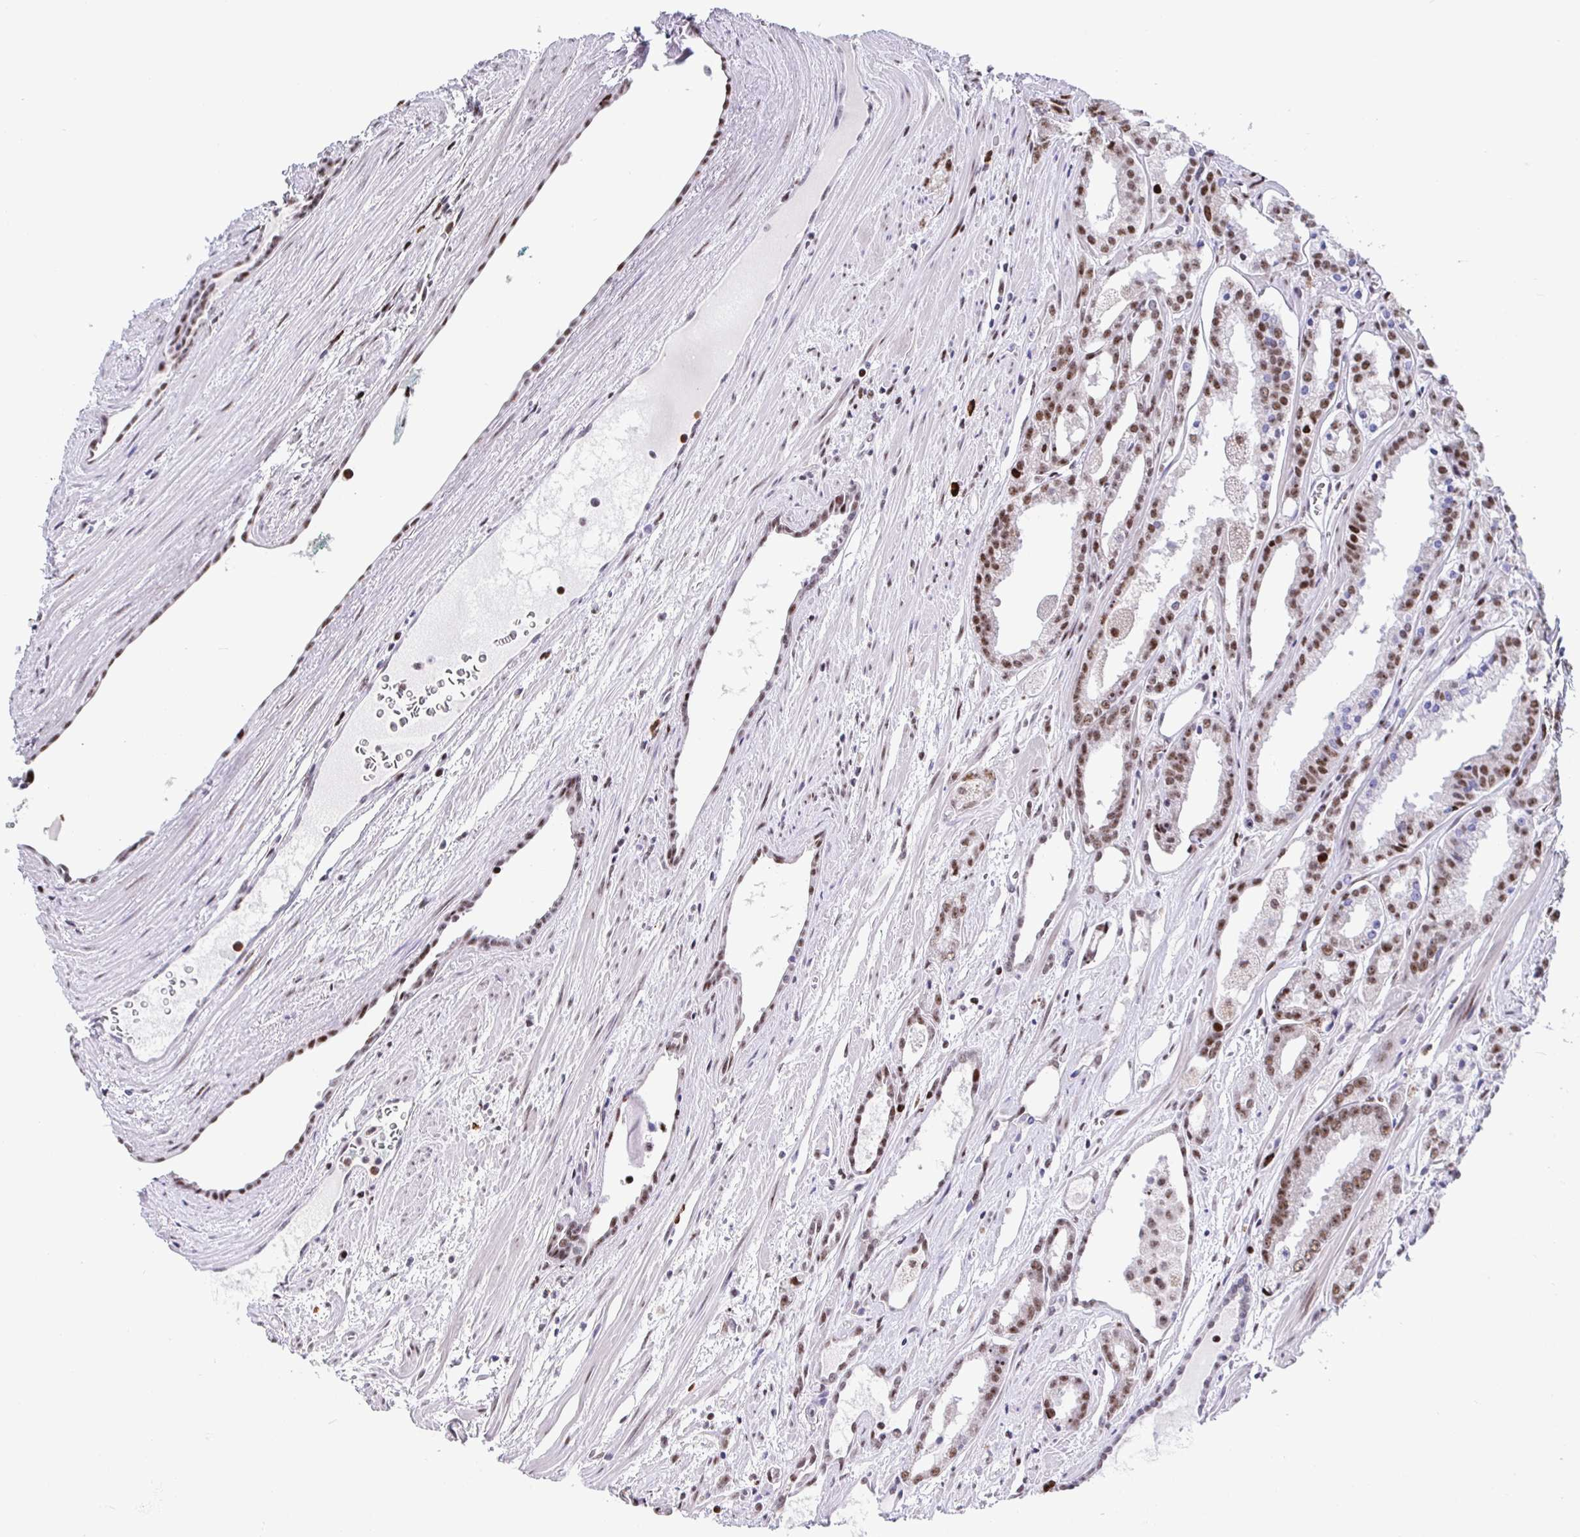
{"staining": {"intensity": "moderate", "quantity": ">75%", "location": "nuclear"}, "tissue": "prostate cancer", "cell_type": "Tumor cells", "image_type": "cancer", "snomed": [{"axis": "morphology", "description": "Adenocarcinoma, High grade"}, {"axis": "topography", "description": "Prostate"}], "caption": "The immunohistochemical stain shows moderate nuclear expression in tumor cells of prostate cancer tissue. (brown staining indicates protein expression, while blue staining denotes nuclei).", "gene": "SETD5", "patient": {"sex": "male", "age": 68}}